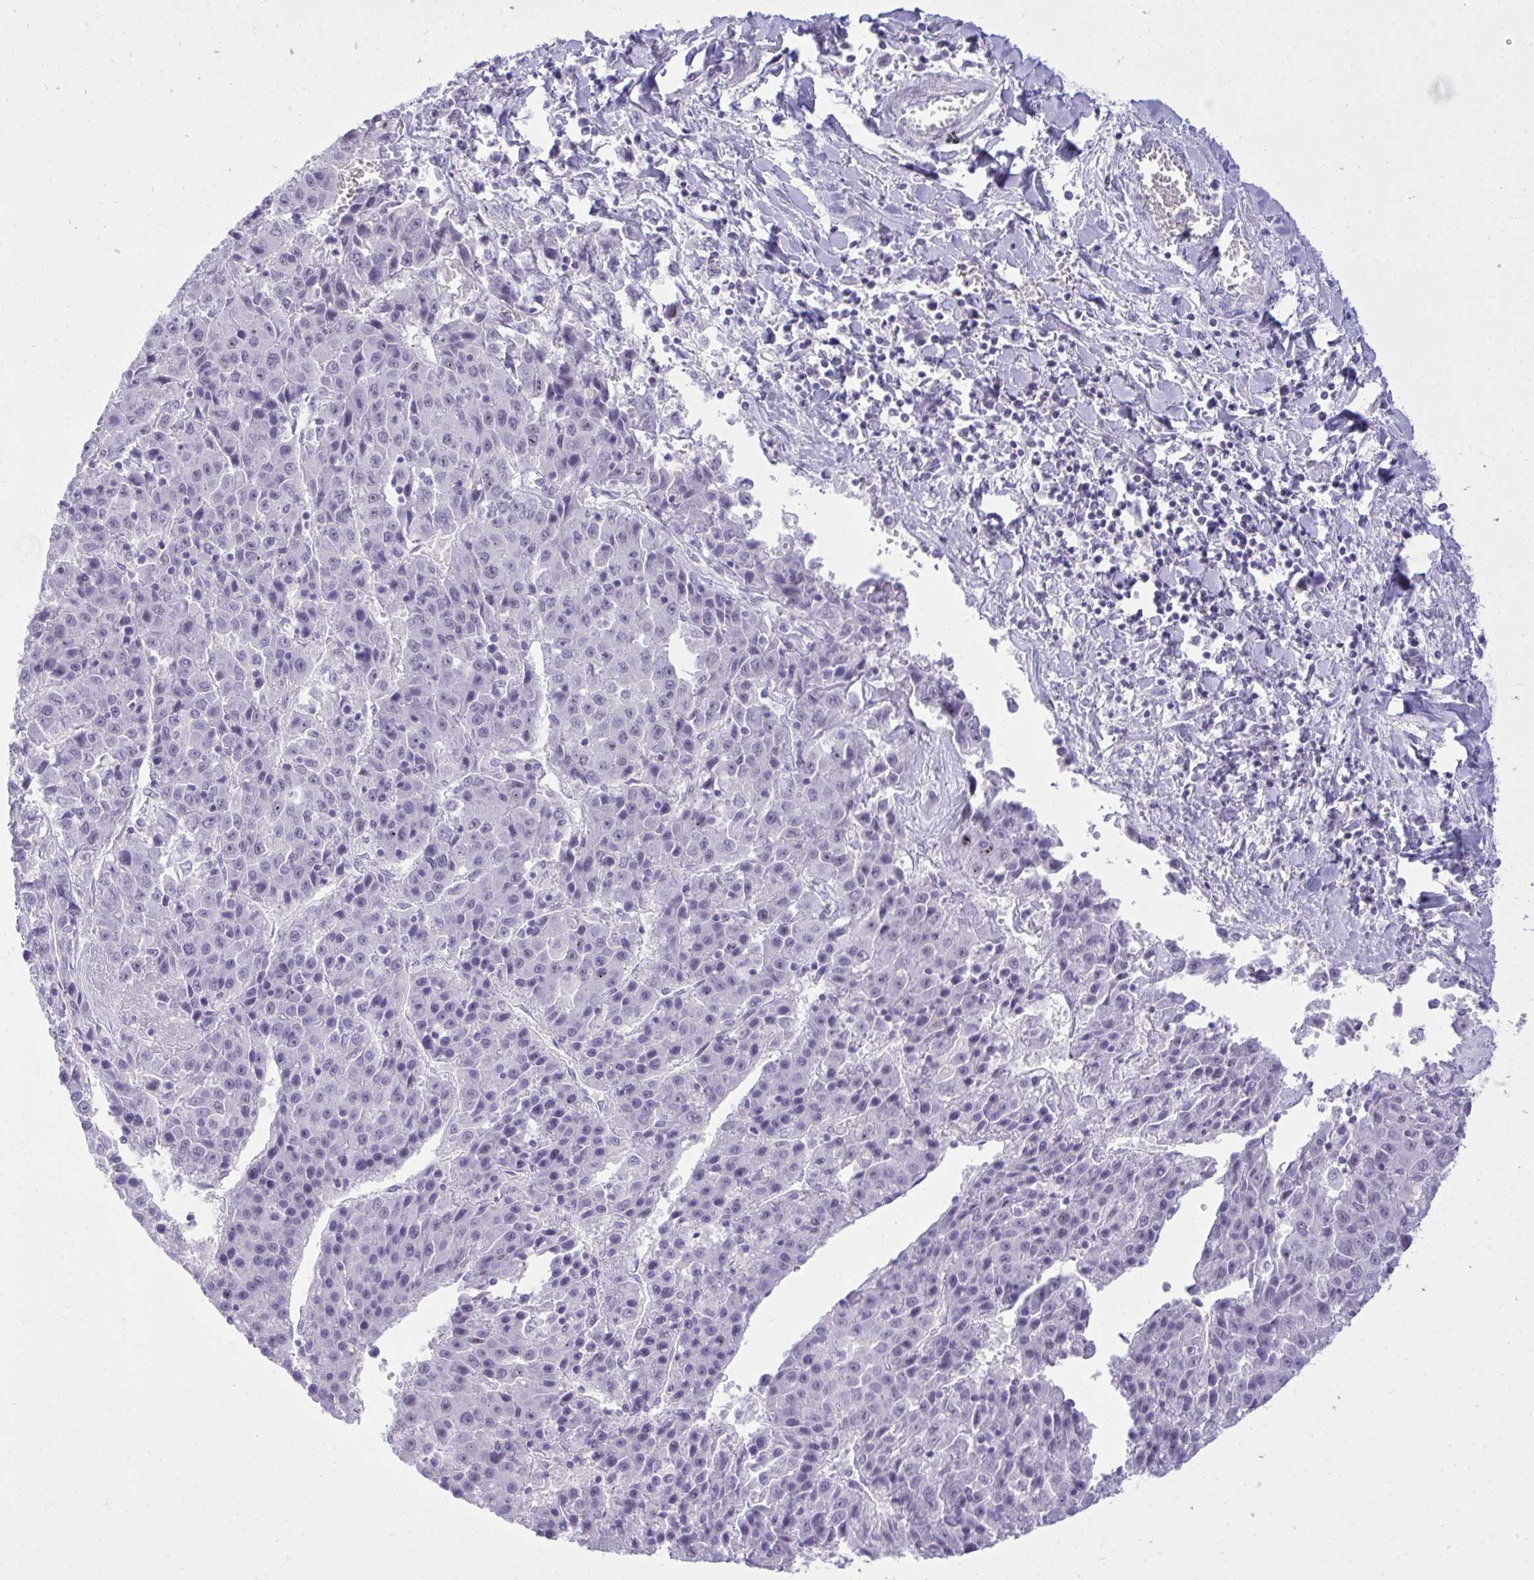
{"staining": {"intensity": "negative", "quantity": "none", "location": "none"}, "tissue": "liver cancer", "cell_type": "Tumor cells", "image_type": "cancer", "snomed": [{"axis": "morphology", "description": "Carcinoma, Hepatocellular, NOS"}, {"axis": "topography", "description": "Liver"}], "caption": "There is no significant staining in tumor cells of liver cancer.", "gene": "PITPNM3", "patient": {"sex": "female", "age": 53}}